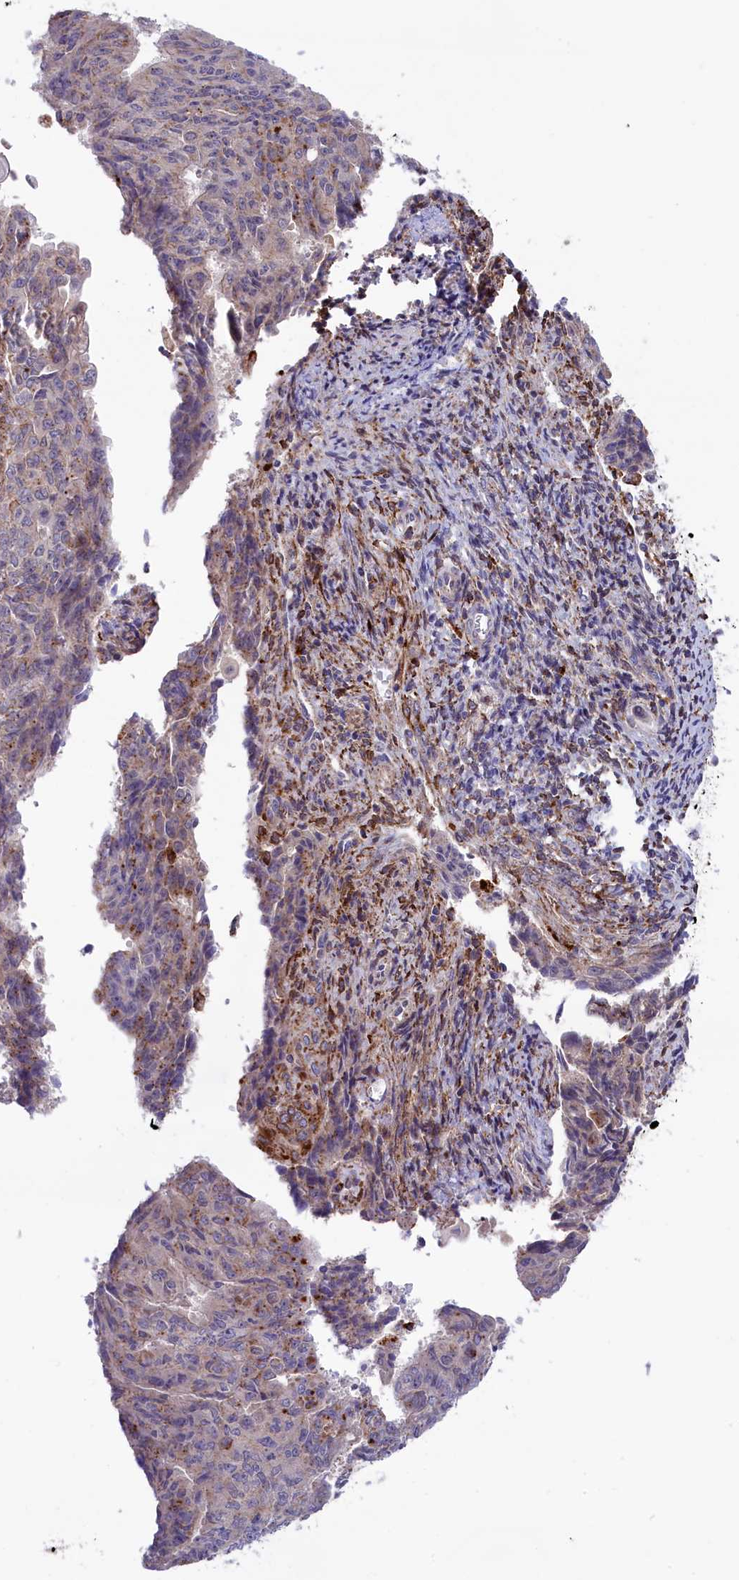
{"staining": {"intensity": "moderate", "quantity": "<25%", "location": "cytoplasmic/membranous"}, "tissue": "endometrial cancer", "cell_type": "Tumor cells", "image_type": "cancer", "snomed": [{"axis": "morphology", "description": "Adenocarcinoma, NOS"}, {"axis": "topography", "description": "Endometrium"}], "caption": "Tumor cells demonstrate low levels of moderate cytoplasmic/membranous expression in approximately <25% of cells in endometrial cancer (adenocarcinoma).", "gene": "MAN2B1", "patient": {"sex": "female", "age": 32}}